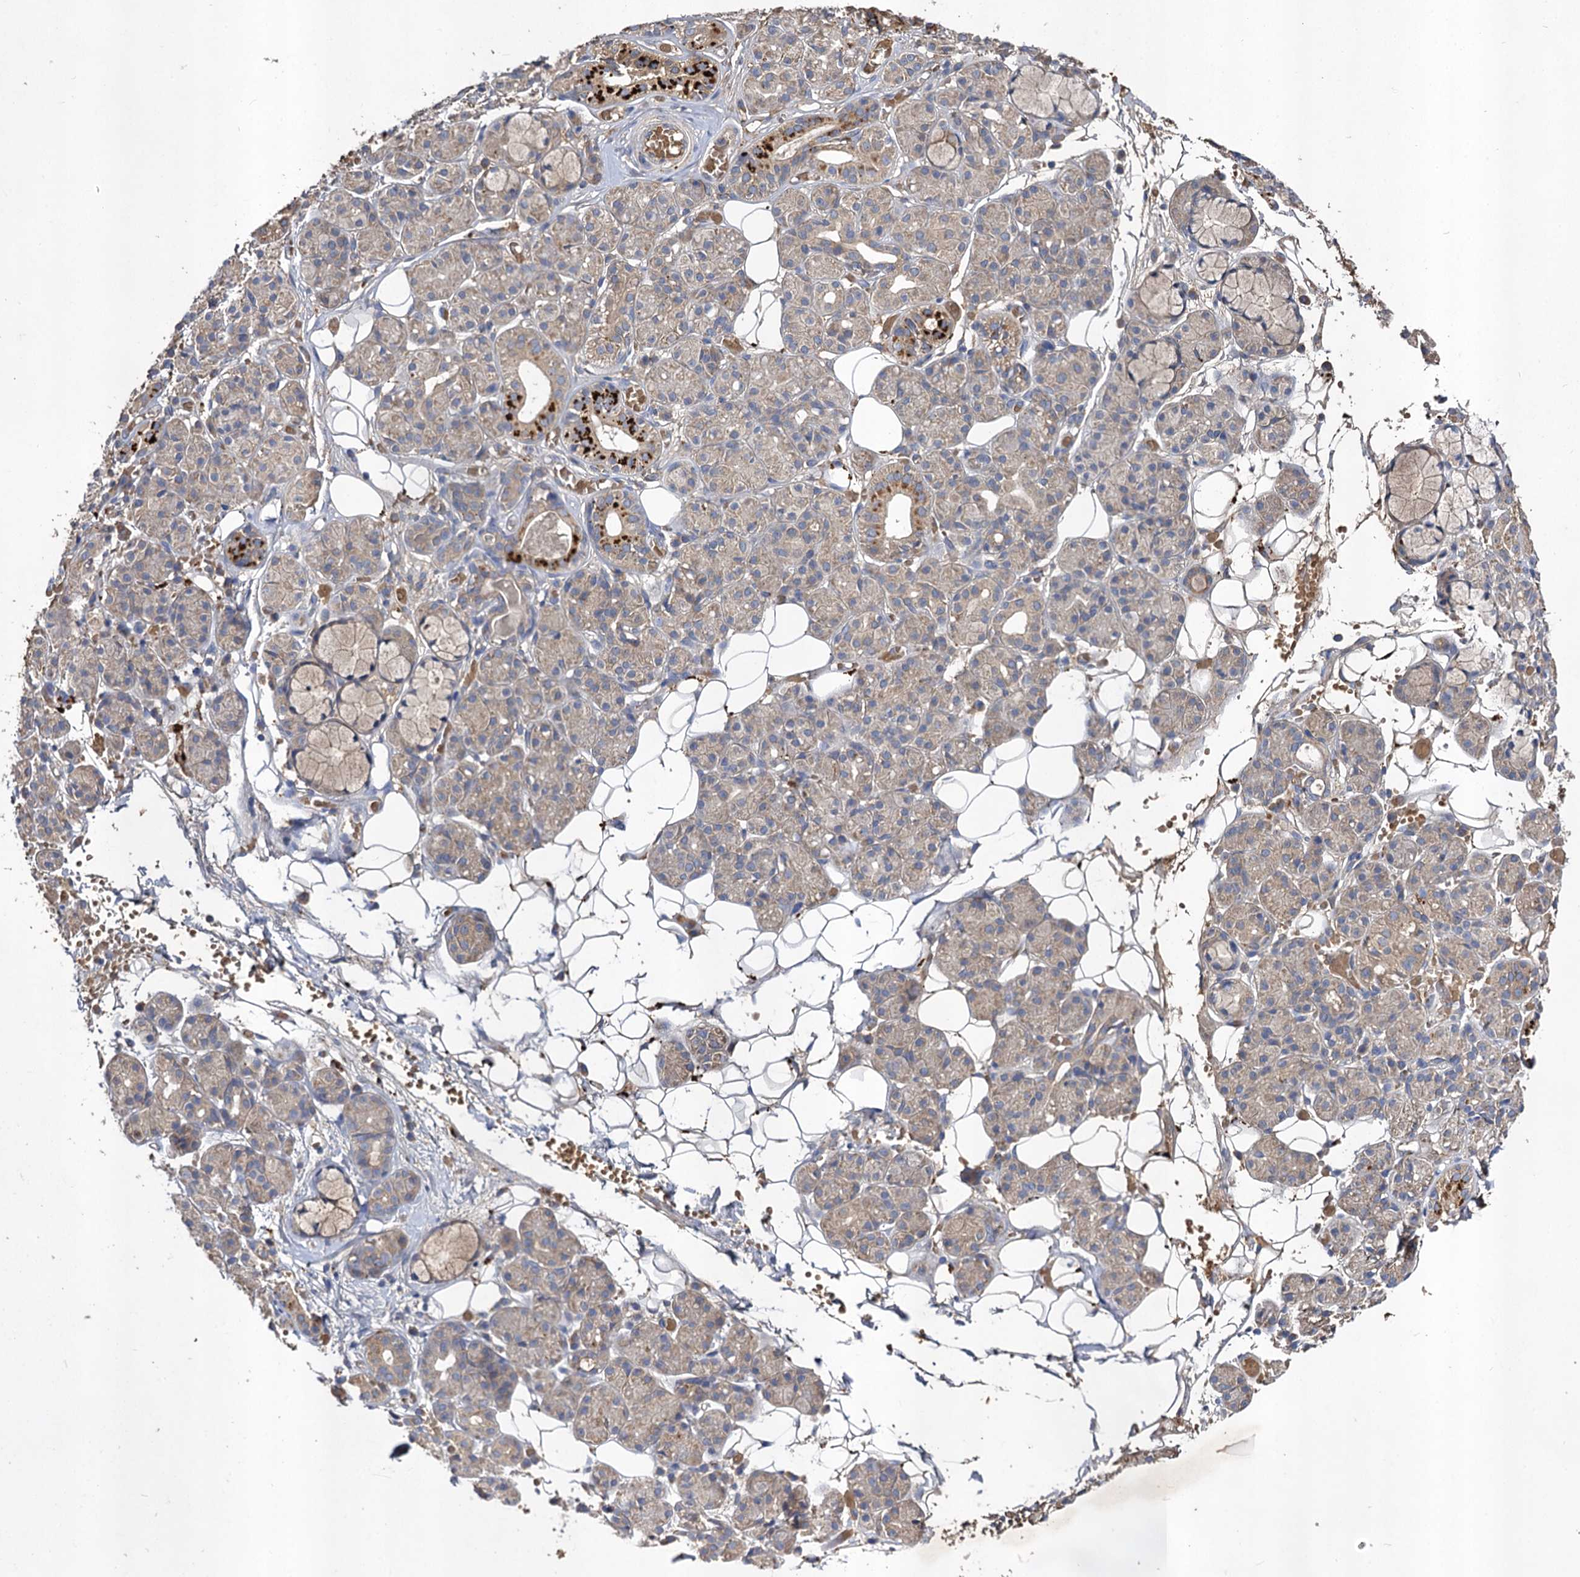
{"staining": {"intensity": "strong", "quantity": "<25%", "location": "cytoplasmic/membranous"}, "tissue": "salivary gland", "cell_type": "Glandular cells", "image_type": "normal", "snomed": [{"axis": "morphology", "description": "Normal tissue, NOS"}, {"axis": "topography", "description": "Salivary gland"}], "caption": "The photomicrograph shows immunohistochemical staining of normal salivary gland. There is strong cytoplasmic/membranous positivity is appreciated in approximately <25% of glandular cells. The protein is shown in brown color, while the nuclei are stained blue.", "gene": "USP50", "patient": {"sex": "male", "age": 63}}